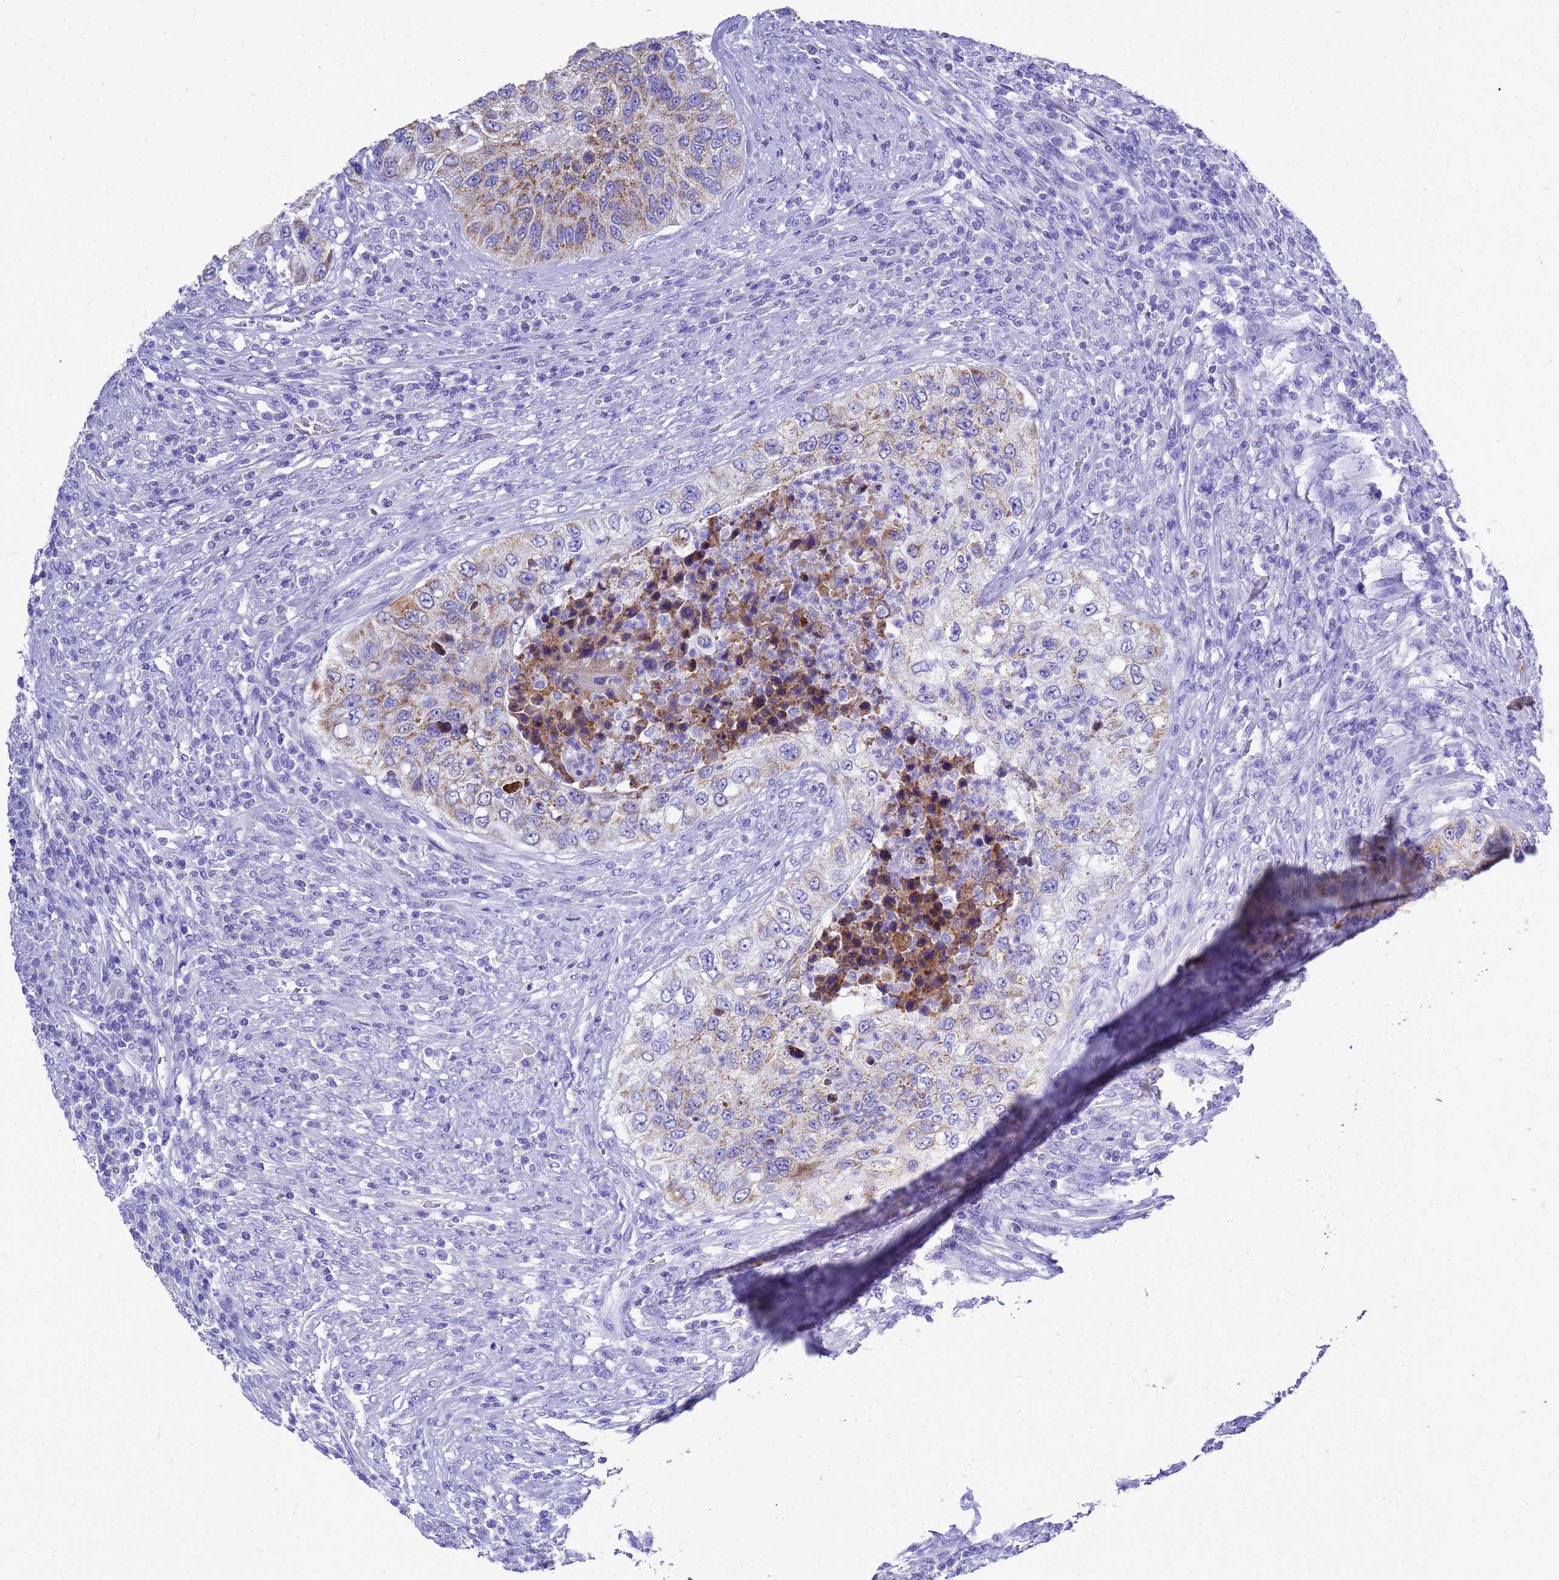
{"staining": {"intensity": "moderate", "quantity": "25%-75%", "location": "cytoplasmic/membranous"}, "tissue": "urothelial cancer", "cell_type": "Tumor cells", "image_type": "cancer", "snomed": [{"axis": "morphology", "description": "Urothelial carcinoma, High grade"}, {"axis": "topography", "description": "Urinary bladder"}], "caption": "Protein expression by immunohistochemistry (IHC) displays moderate cytoplasmic/membranous expression in approximately 25%-75% of tumor cells in urothelial carcinoma (high-grade). (Stains: DAB (3,3'-diaminobenzidine) in brown, nuclei in blue, Microscopy: brightfield microscopy at high magnification).", "gene": "OR52E2", "patient": {"sex": "female", "age": 60}}